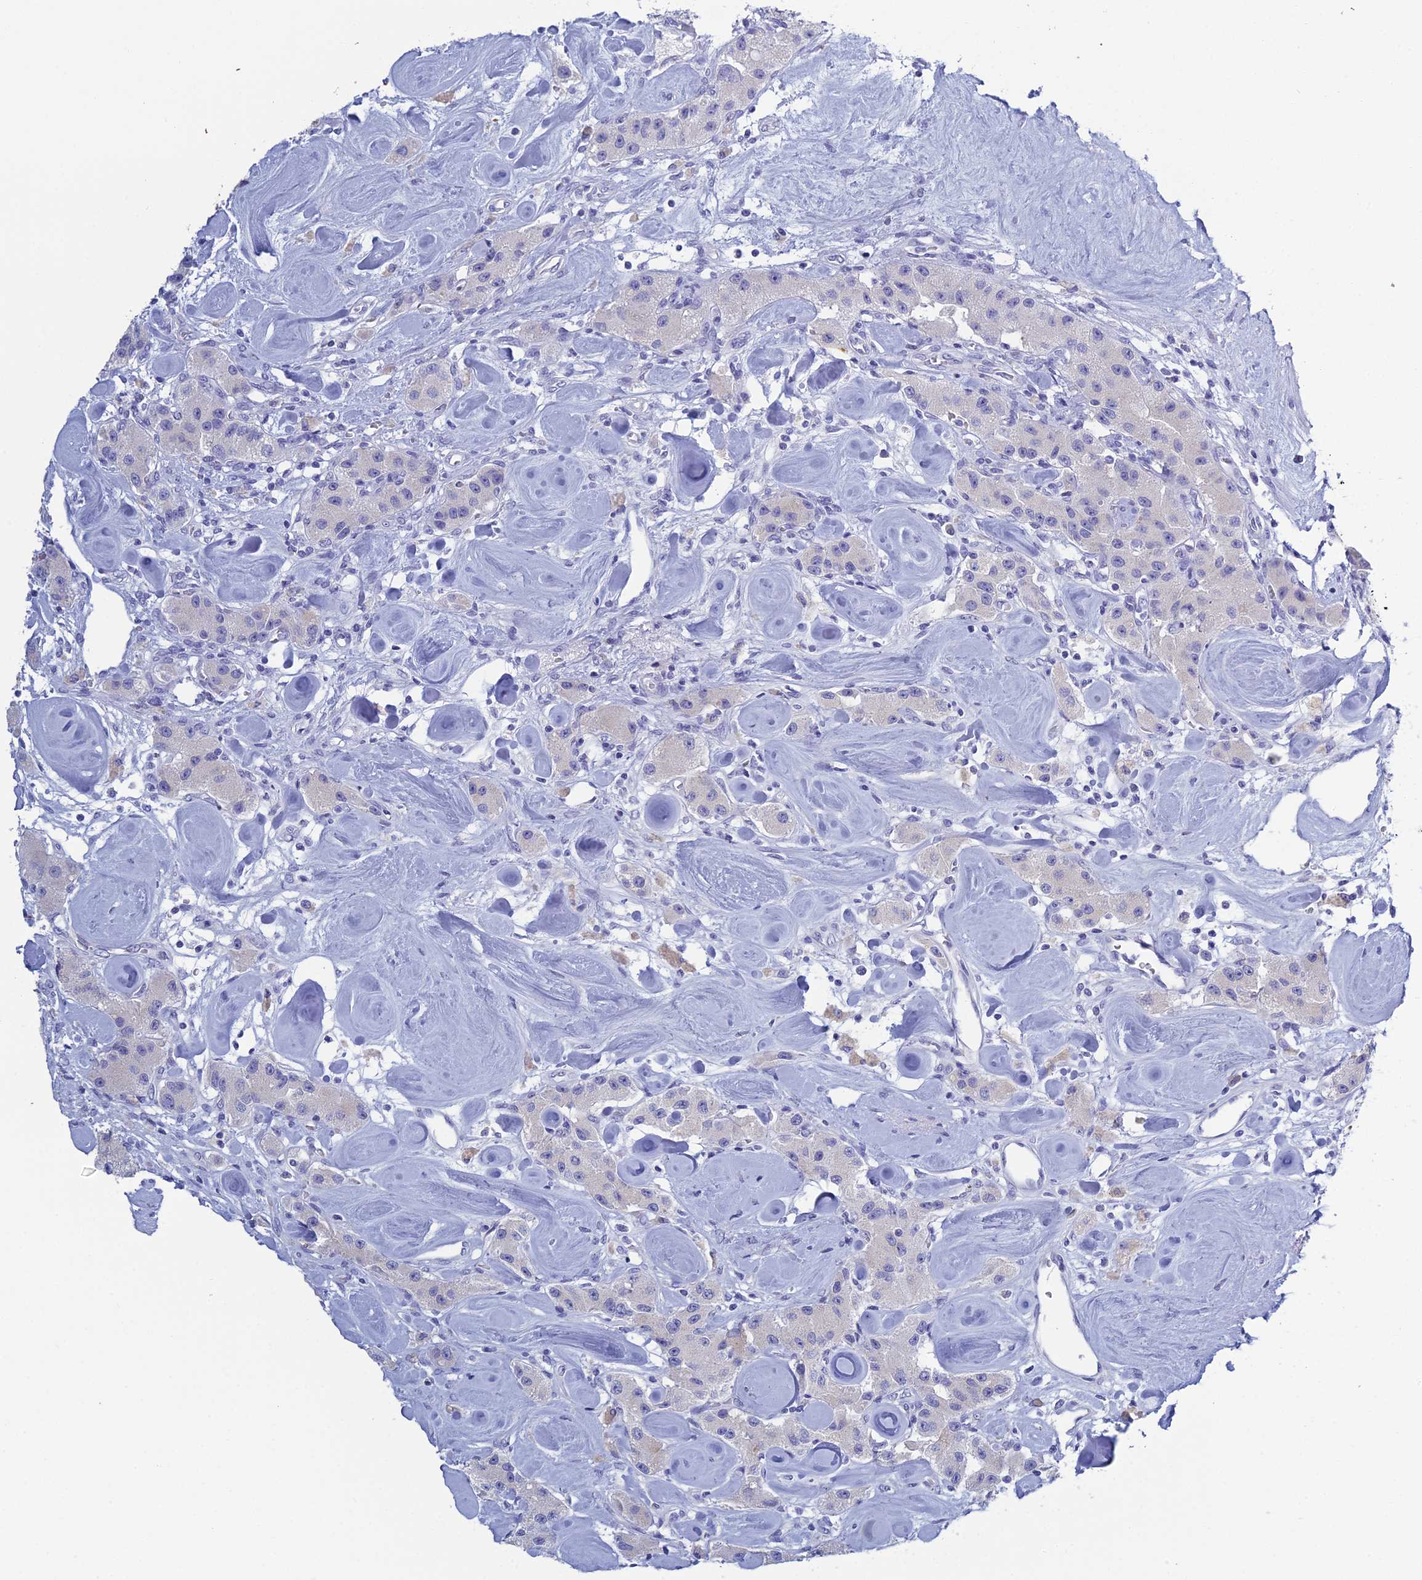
{"staining": {"intensity": "negative", "quantity": "none", "location": "none"}, "tissue": "carcinoid", "cell_type": "Tumor cells", "image_type": "cancer", "snomed": [{"axis": "morphology", "description": "Carcinoid, malignant, NOS"}, {"axis": "topography", "description": "Pancreas"}], "caption": "Tumor cells show no significant protein expression in carcinoid.", "gene": "MUC13", "patient": {"sex": "male", "age": 41}}